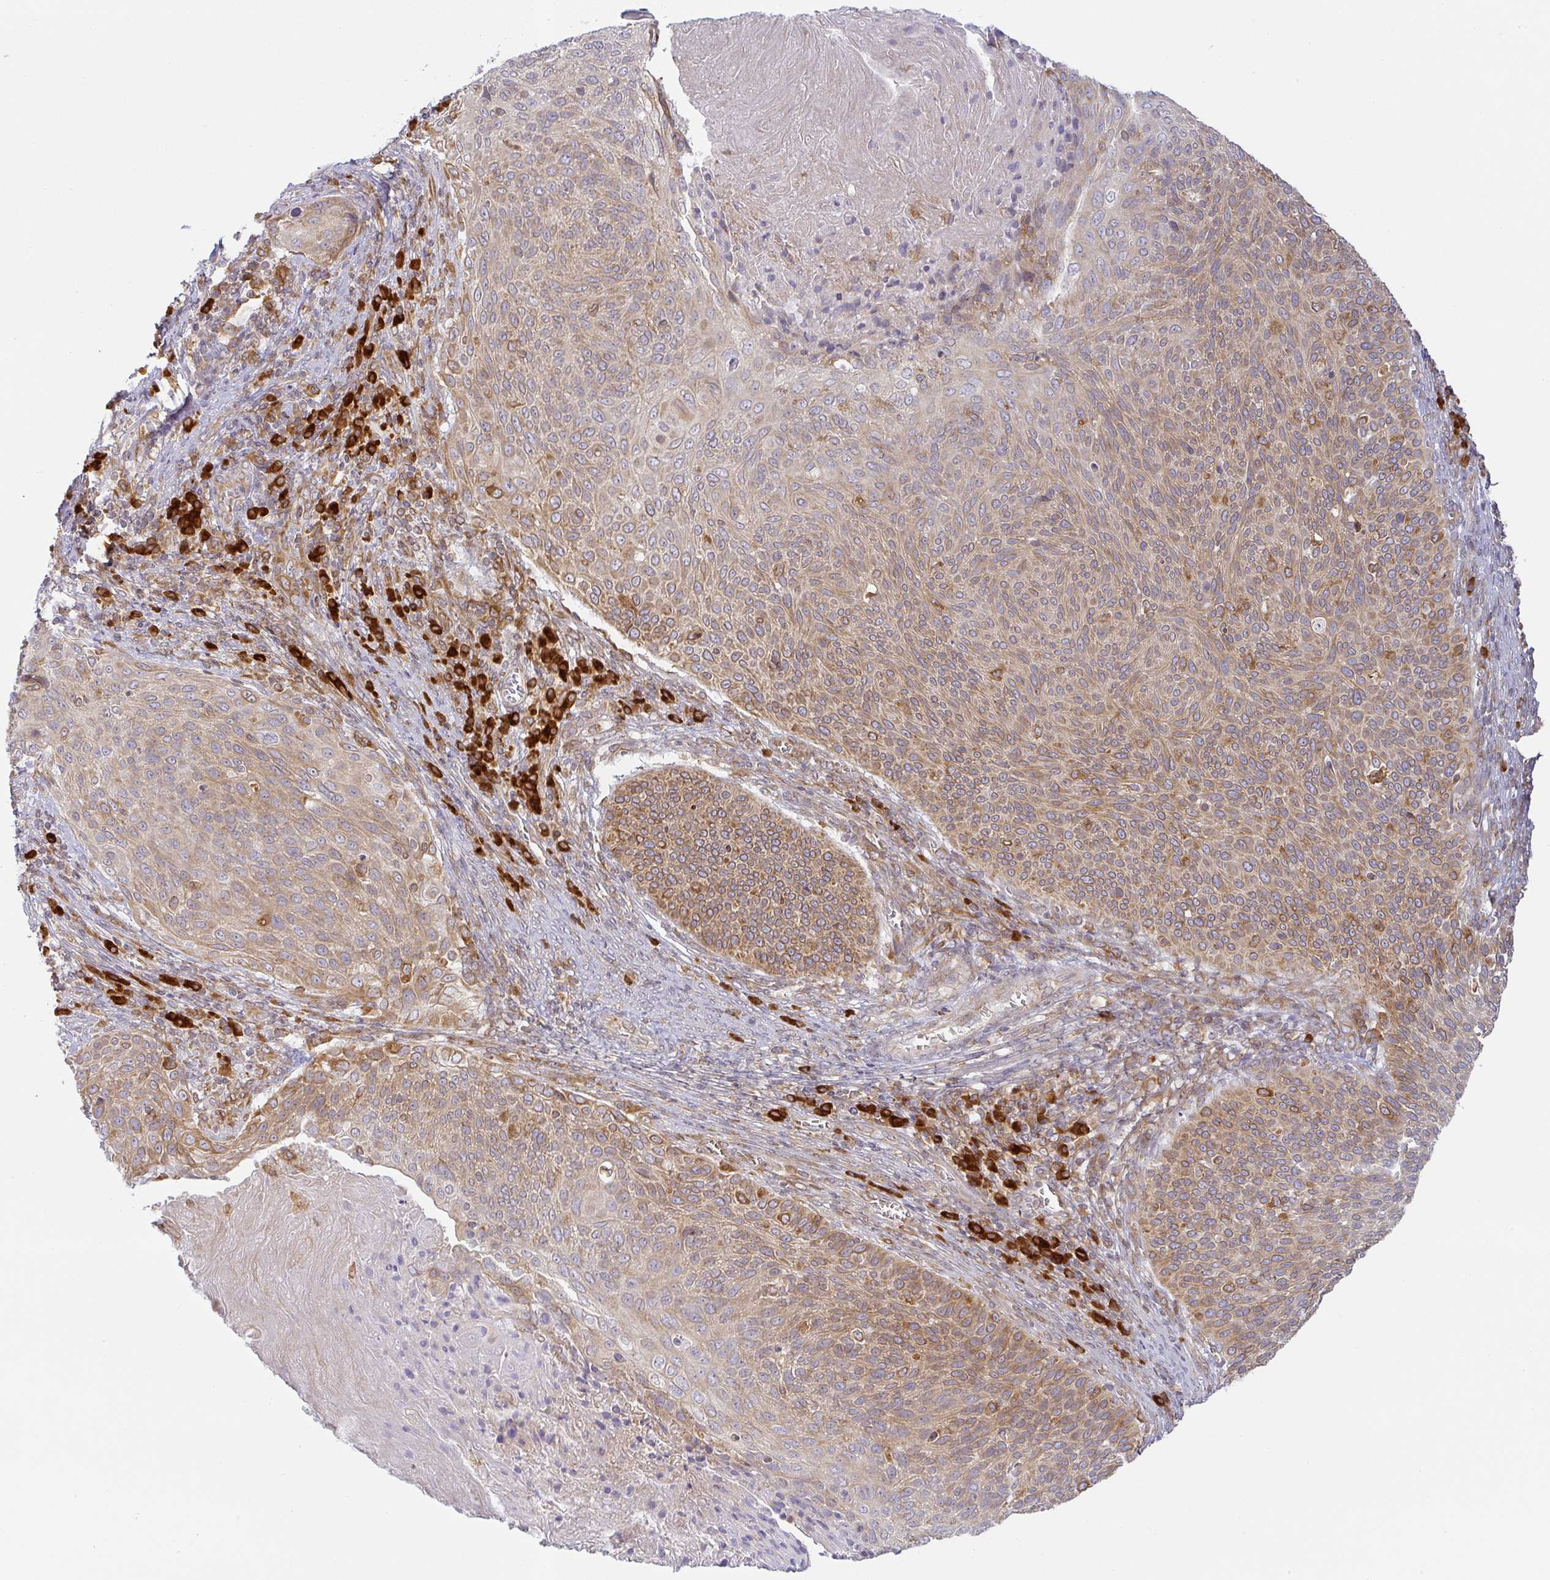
{"staining": {"intensity": "moderate", "quantity": ">75%", "location": "cytoplasmic/membranous"}, "tissue": "cervical cancer", "cell_type": "Tumor cells", "image_type": "cancer", "snomed": [{"axis": "morphology", "description": "Squamous cell carcinoma, NOS"}, {"axis": "topography", "description": "Cervix"}], "caption": "About >75% of tumor cells in human squamous cell carcinoma (cervical) show moderate cytoplasmic/membranous protein staining as visualized by brown immunohistochemical staining.", "gene": "DERL2", "patient": {"sex": "female", "age": 31}}